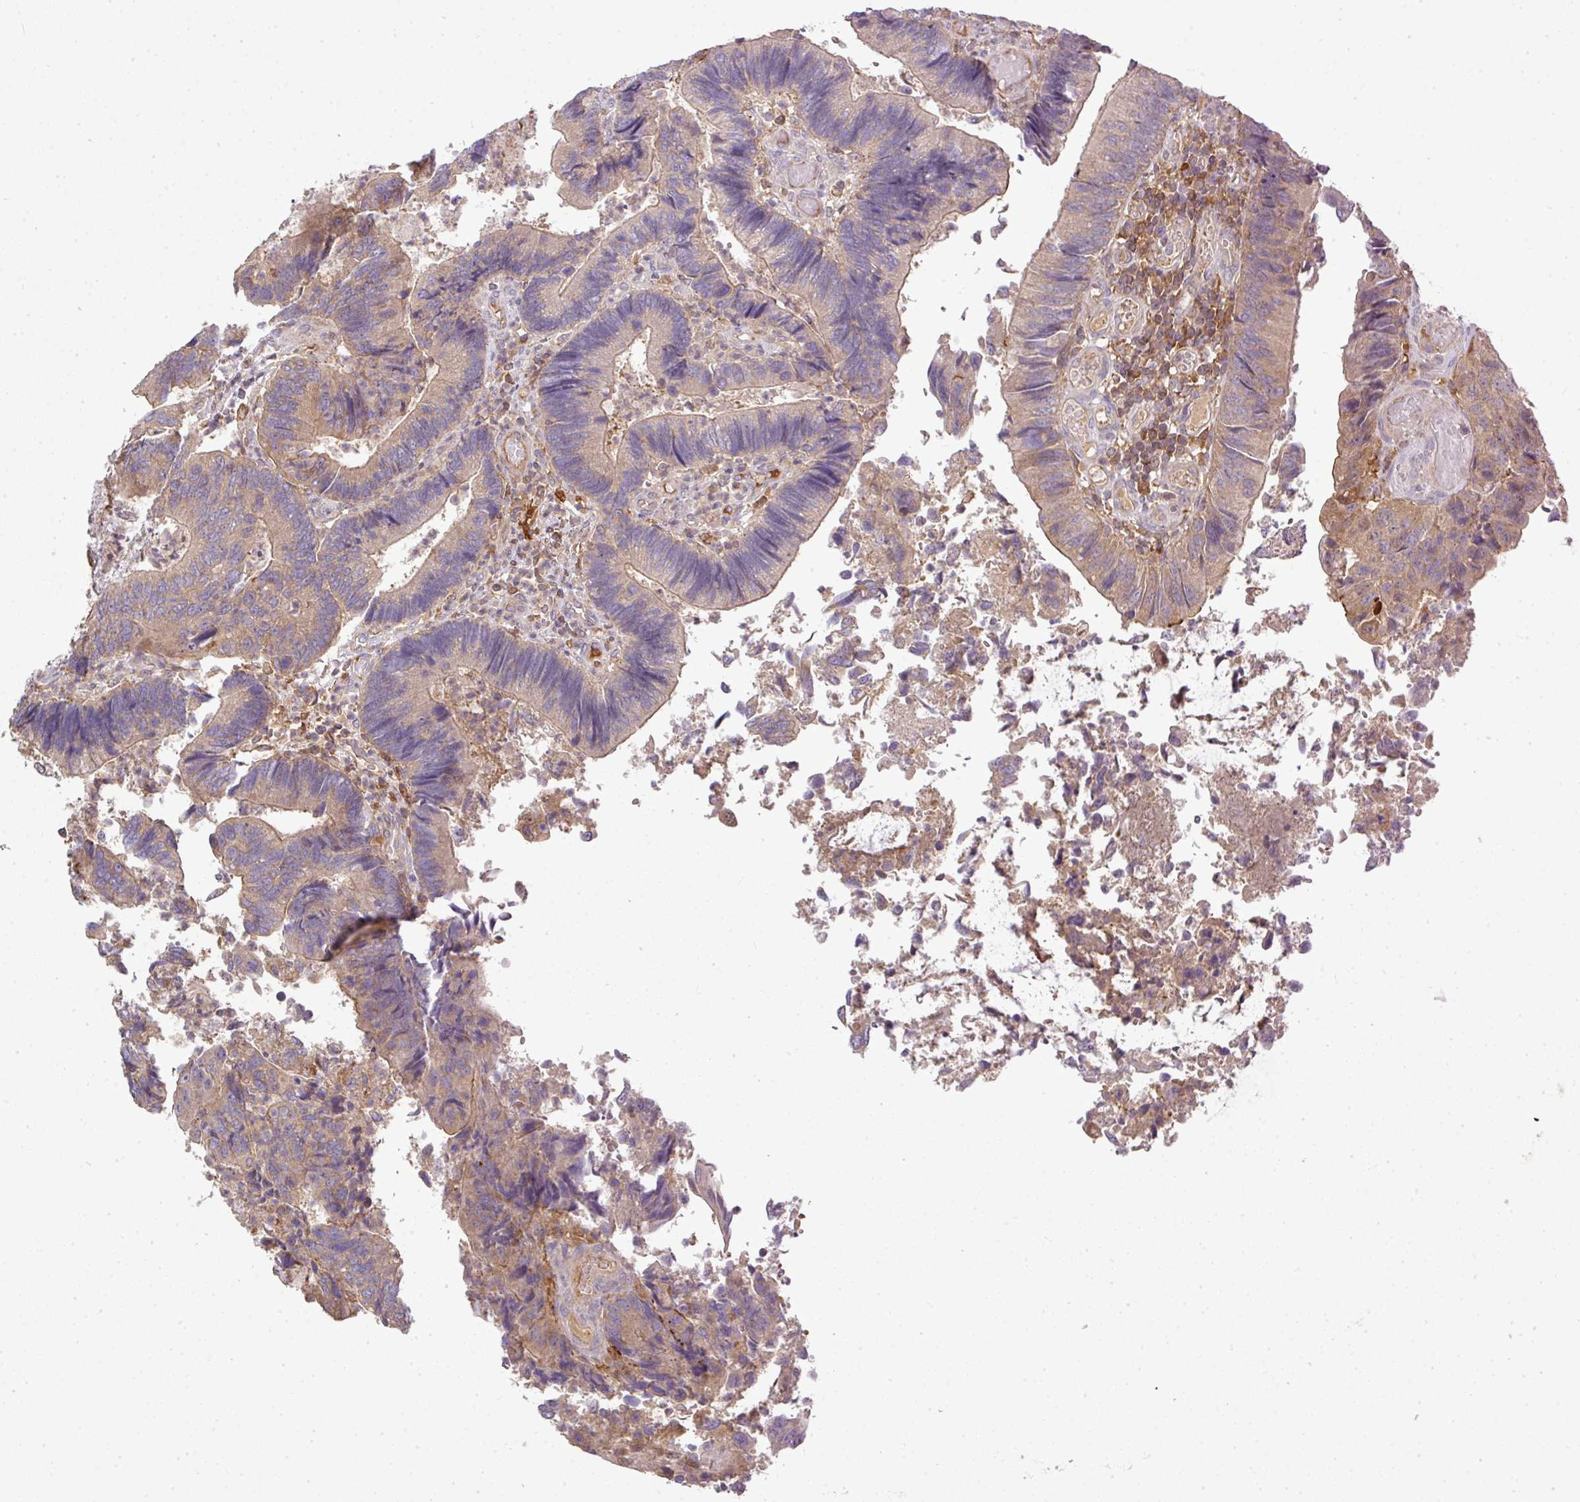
{"staining": {"intensity": "weak", "quantity": "25%-75%", "location": "cytoplasmic/membranous"}, "tissue": "colorectal cancer", "cell_type": "Tumor cells", "image_type": "cancer", "snomed": [{"axis": "morphology", "description": "Adenocarcinoma, NOS"}, {"axis": "topography", "description": "Colon"}], "caption": "High-magnification brightfield microscopy of adenocarcinoma (colorectal) stained with DAB (brown) and counterstained with hematoxylin (blue). tumor cells exhibit weak cytoplasmic/membranous staining is seen in about25%-75% of cells.", "gene": "STAT5A", "patient": {"sex": "female", "age": 67}}